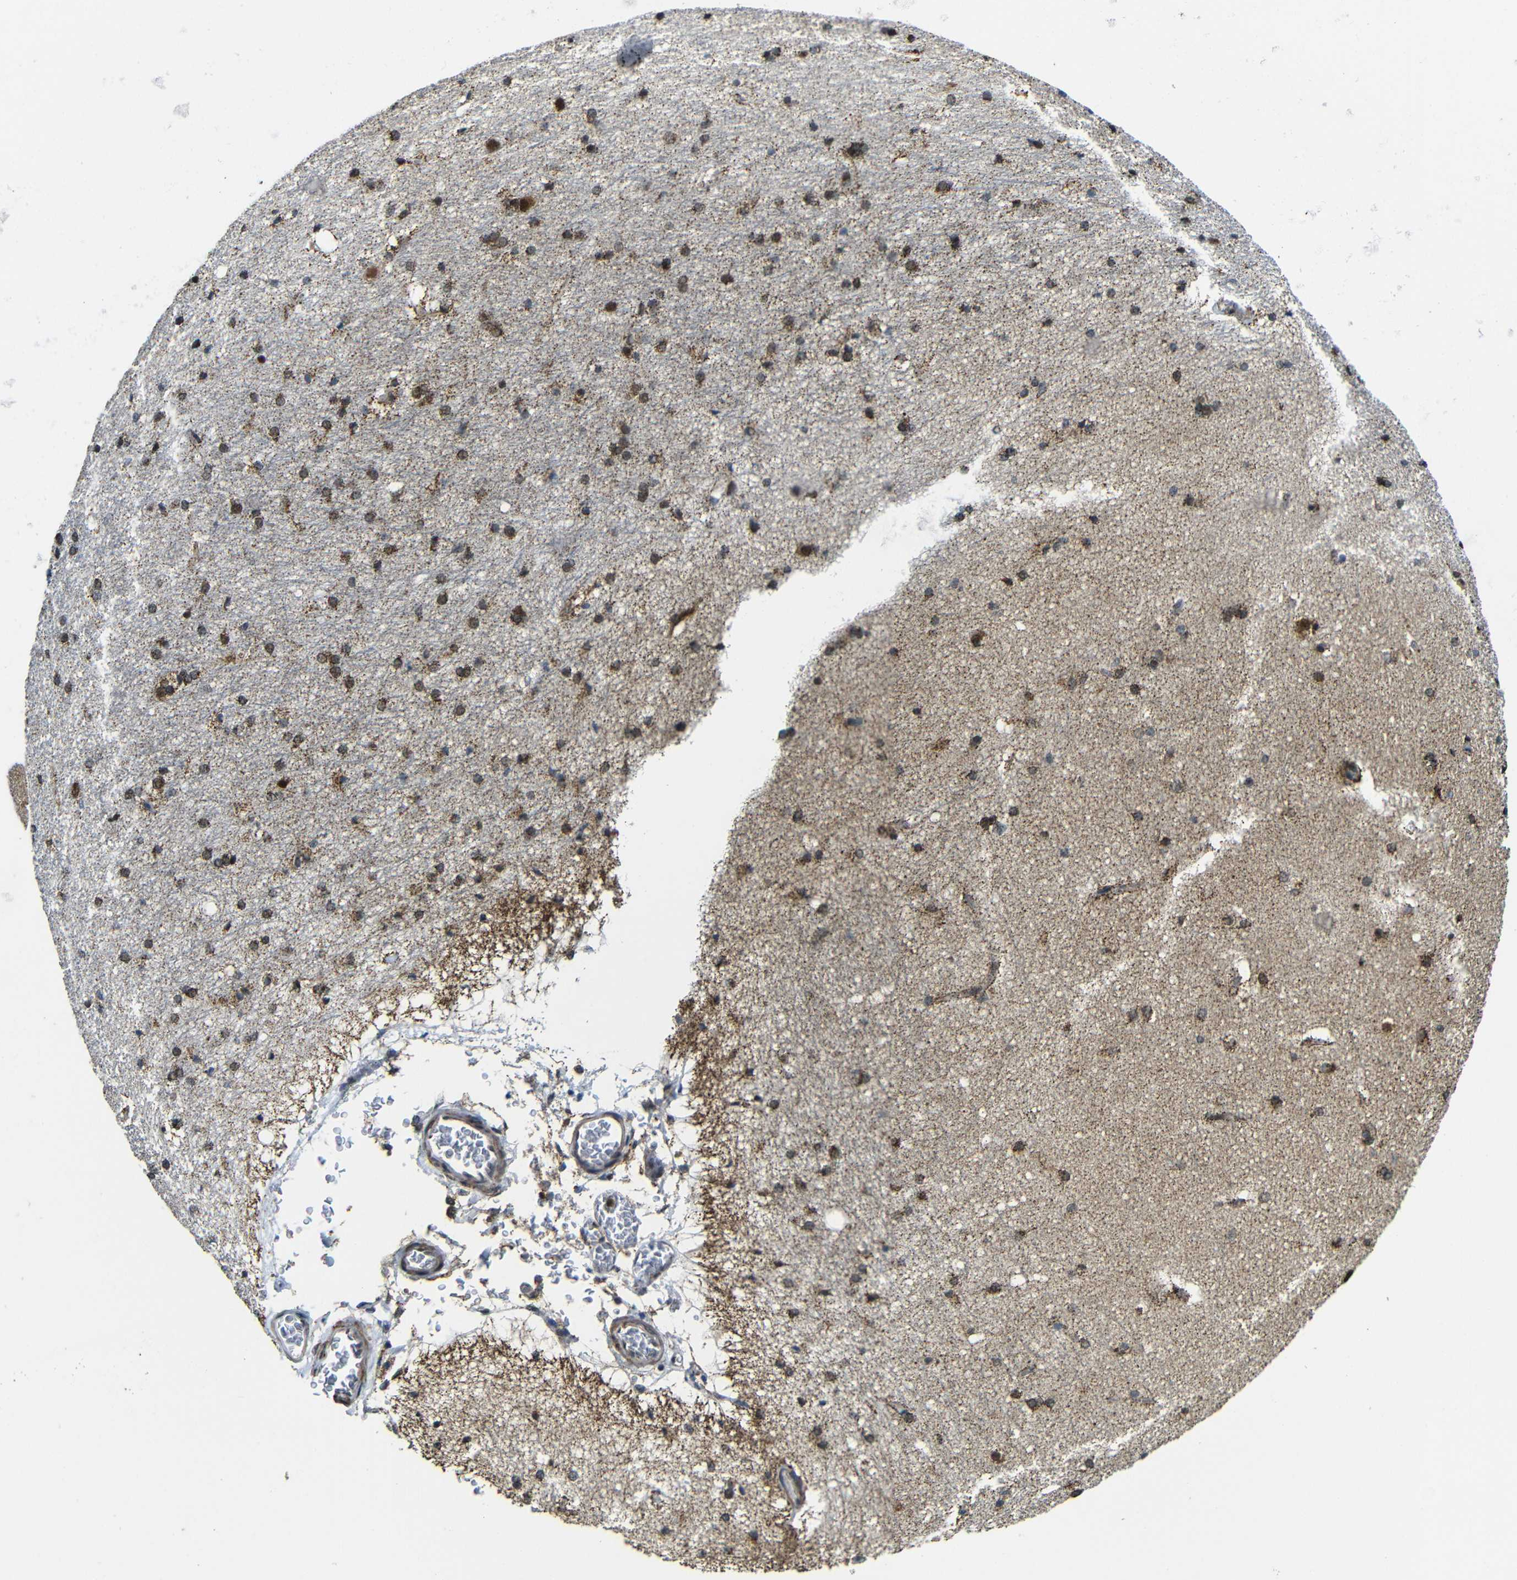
{"staining": {"intensity": "moderate", "quantity": "<25%", "location": "cytoplasmic/membranous,nuclear"}, "tissue": "hippocampus", "cell_type": "Glial cells", "image_type": "normal", "snomed": [{"axis": "morphology", "description": "Normal tissue, NOS"}, {"axis": "topography", "description": "Hippocampus"}], "caption": "Glial cells exhibit low levels of moderate cytoplasmic/membranous,nuclear expression in approximately <25% of cells in unremarkable hippocampus.", "gene": "FAM172A", "patient": {"sex": "female", "age": 19}}